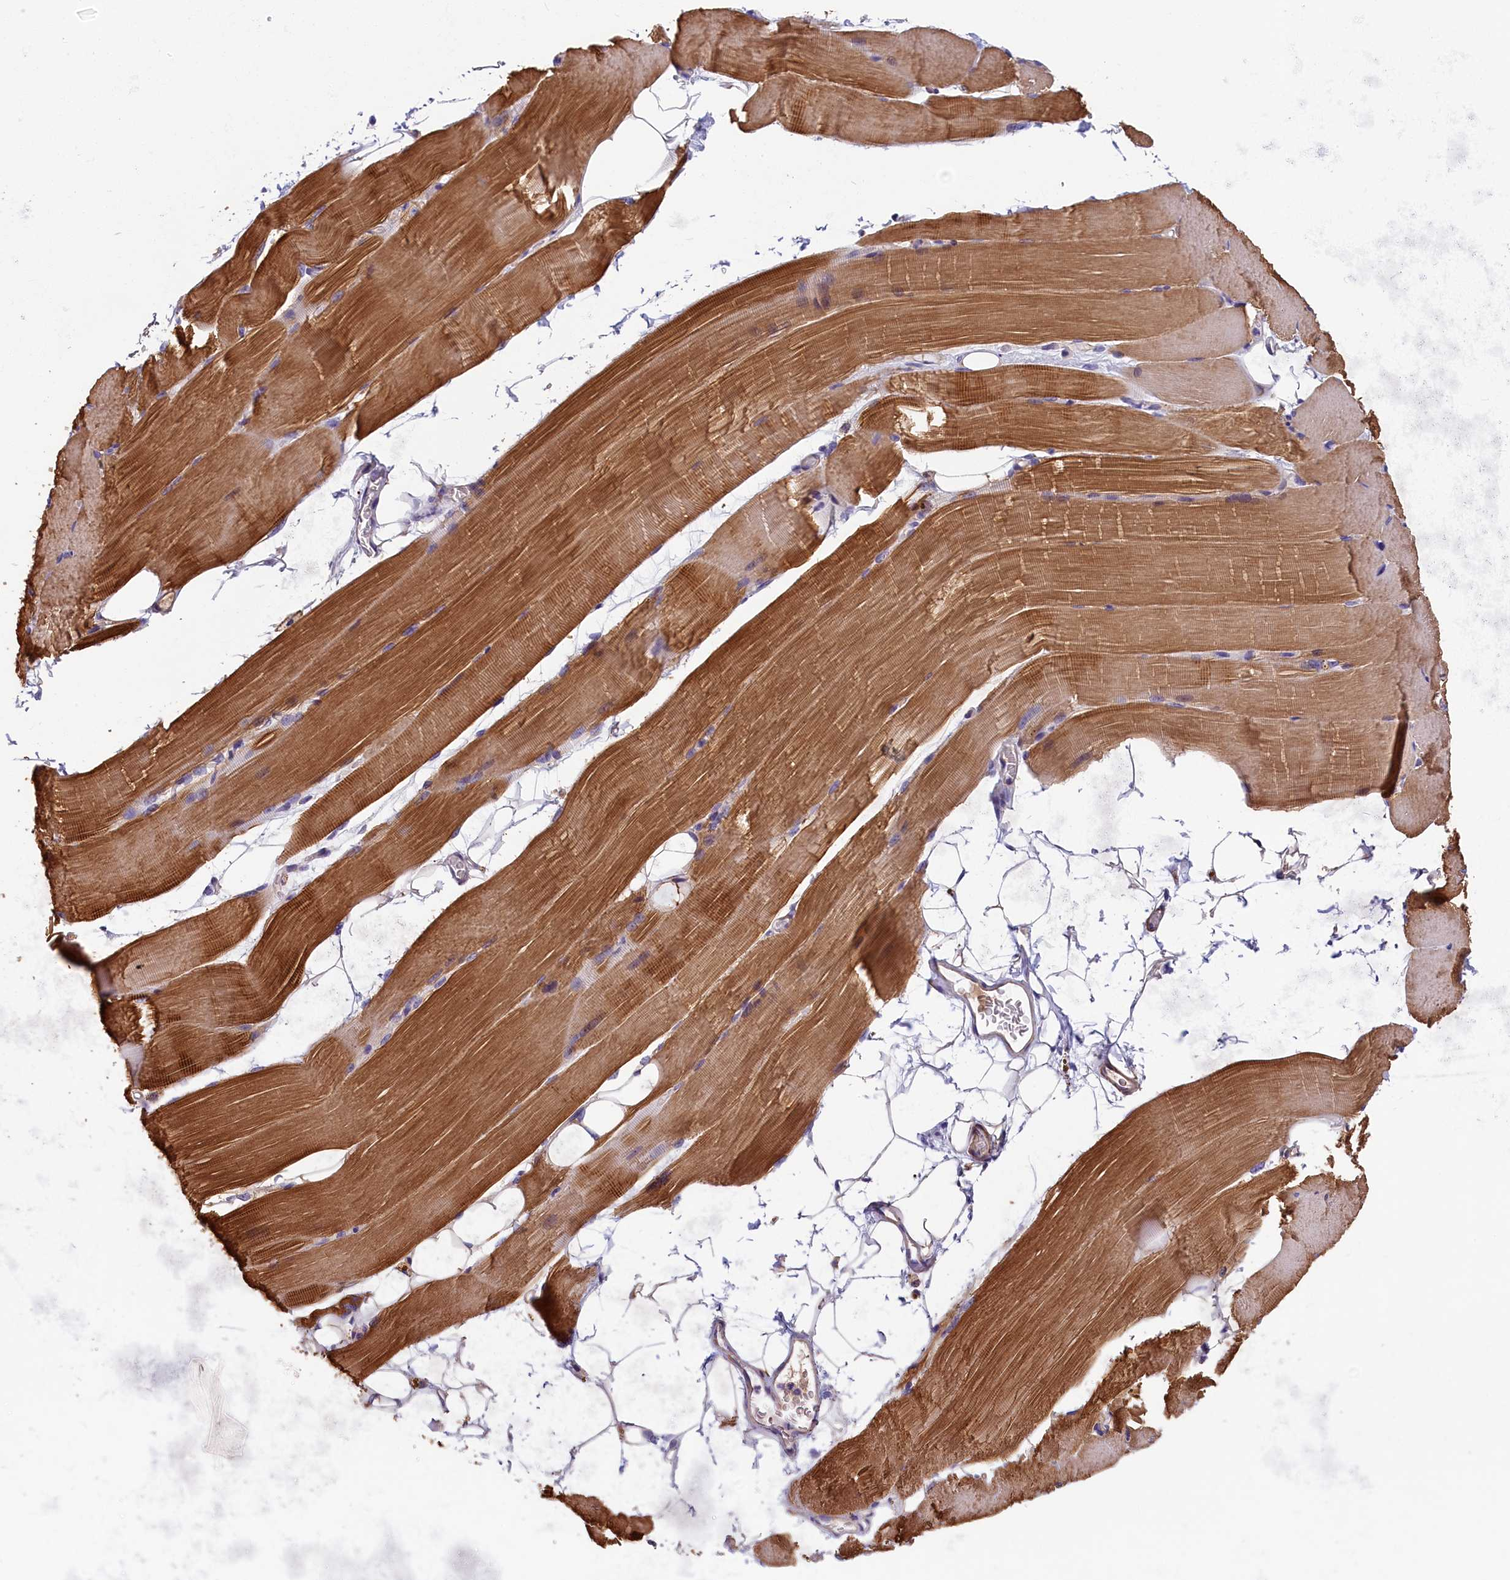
{"staining": {"intensity": "strong", "quantity": ">75%", "location": "cytoplasmic/membranous"}, "tissue": "skeletal muscle", "cell_type": "Myocytes", "image_type": "normal", "snomed": [{"axis": "morphology", "description": "Normal tissue, NOS"}, {"axis": "topography", "description": "Skeletal muscle"}, {"axis": "topography", "description": "Parathyroid gland"}], "caption": "This image shows immunohistochemistry staining of benign human skeletal muscle, with high strong cytoplasmic/membranous staining in about >75% of myocytes.", "gene": "BCL2L13", "patient": {"sex": "female", "age": 37}}